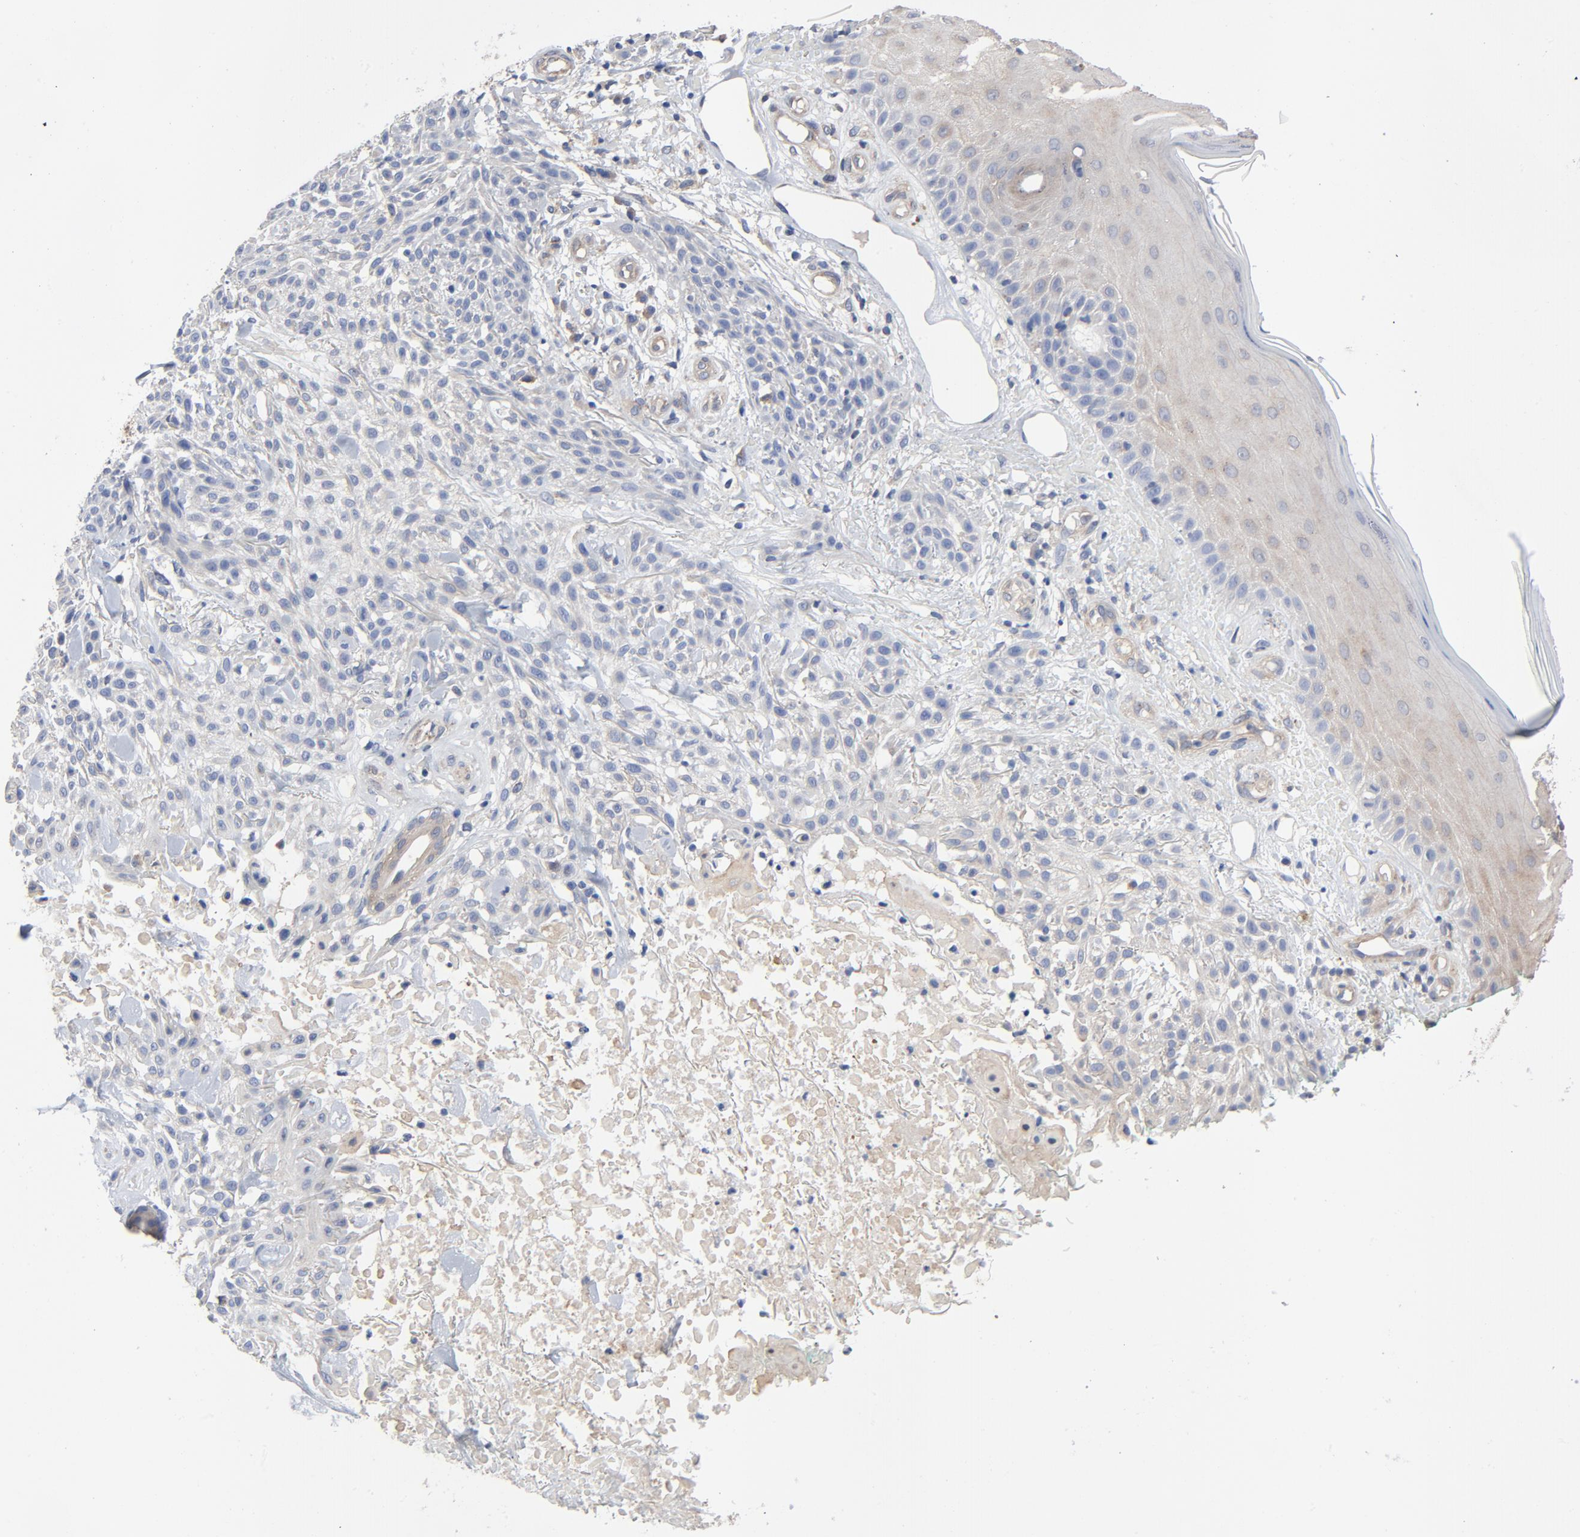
{"staining": {"intensity": "negative", "quantity": "none", "location": "none"}, "tissue": "skin cancer", "cell_type": "Tumor cells", "image_type": "cancer", "snomed": [{"axis": "morphology", "description": "Squamous cell carcinoma, NOS"}, {"axis": "topography", "description": "Skin"}], "caption": "A high-resolution histopathology image shows immunohistochemistry (IHC) staining of skin squamous cell carcinoma, which displays no significant positivity in tumor cells.", "gene": "DYNLT3", "patient": {"sex": "female", "age": 42}}